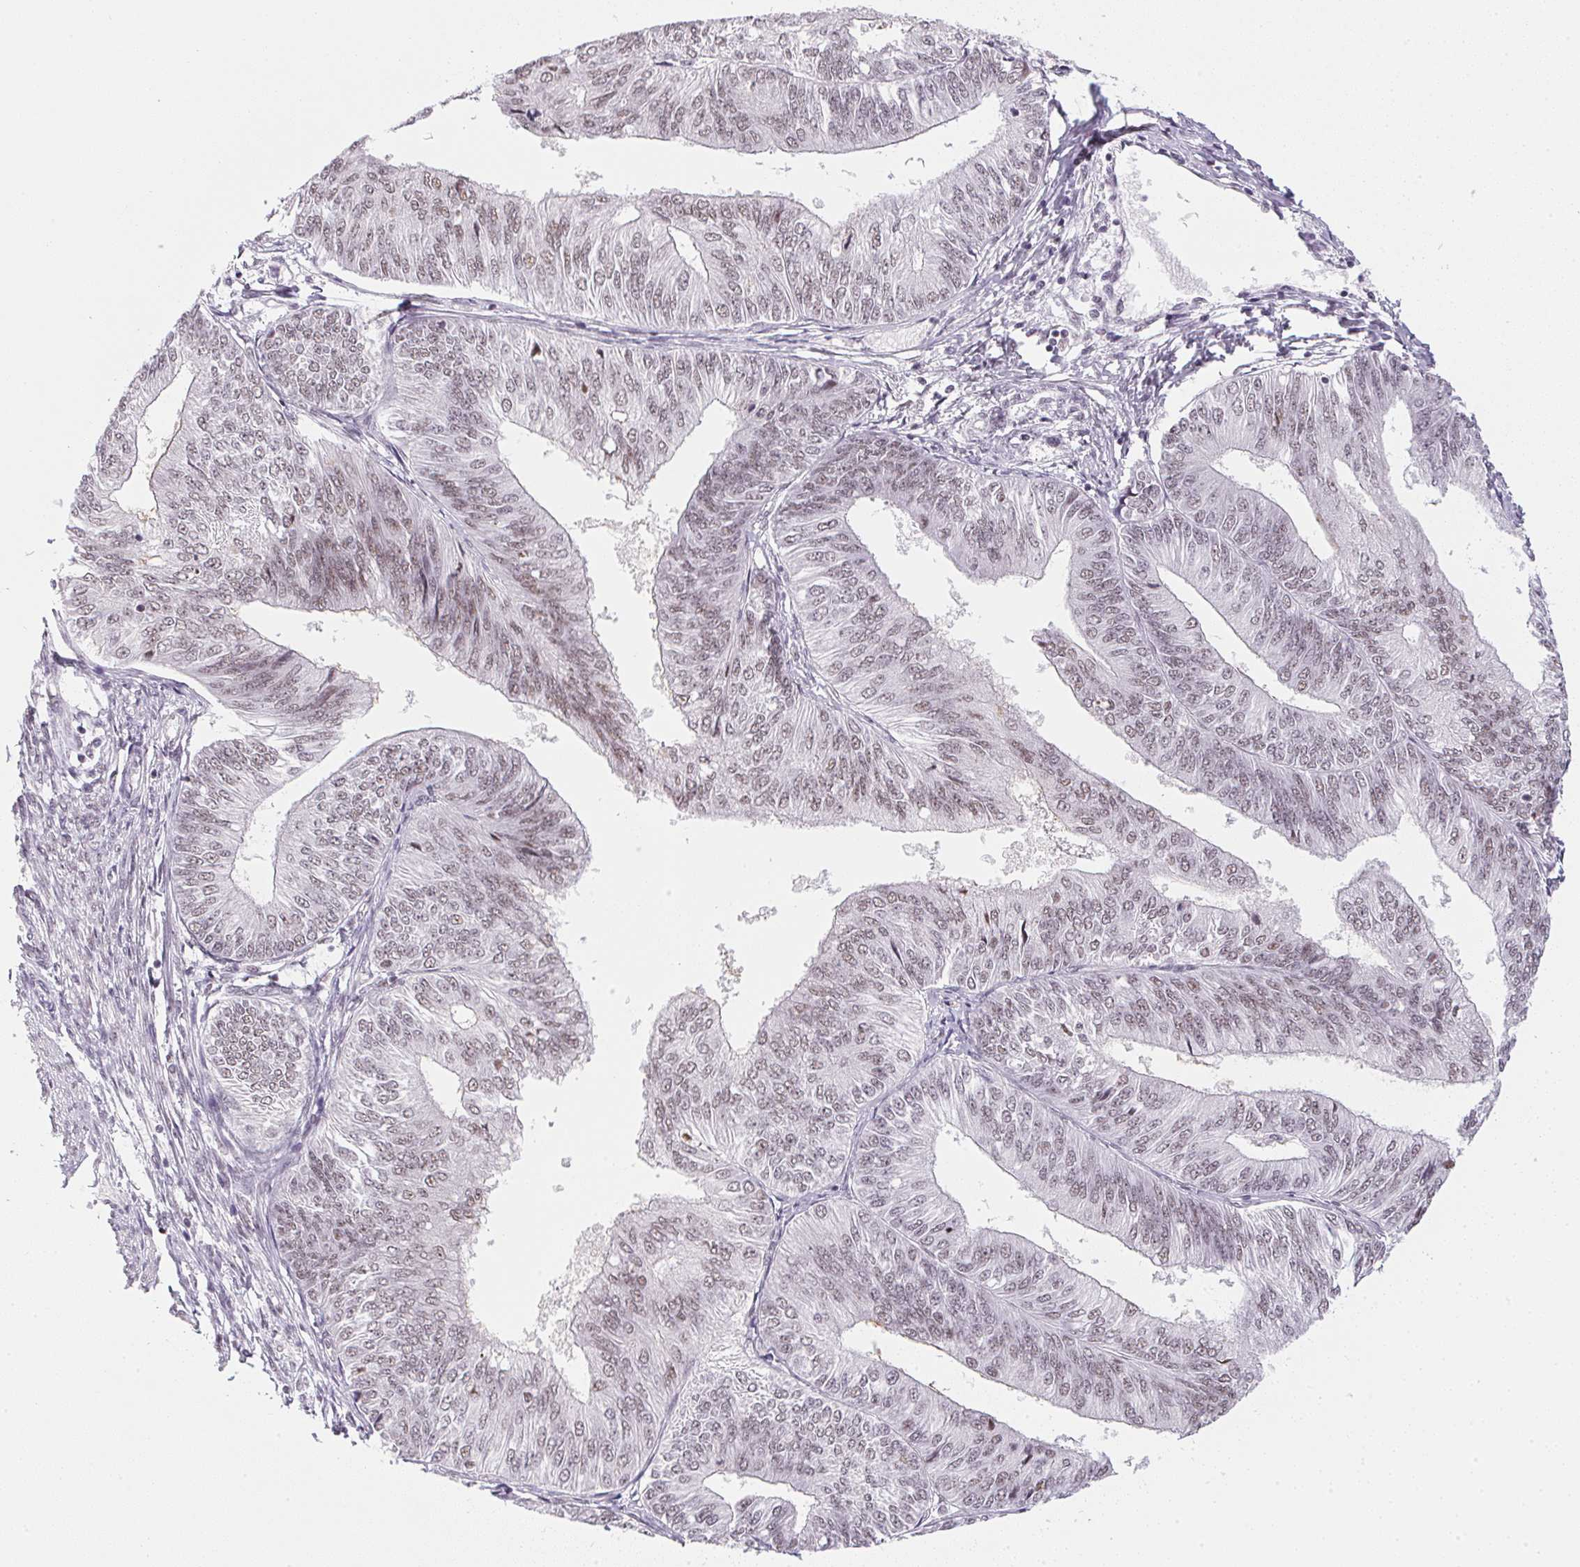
{"staining": {"intensity": "weak", "quantity": ">75%", "location": "nuclear"}, "tissue": "endometrial cancer", "cell_type": "Tumor cells", "image_type": "cancer", "snomed": [{"axis": "morphology", "description": "Adenocarcinoma, NOS"}, {"axis": "topography", "description": "Endometrium"}], "caption": "Immunohistochemistry (IHC) photomicrograph of human adenocarcinoma (endometrial) stained for a protein (brown), which displays low levels of weak nuclear expression in approximately >75% of tumor cells.", "gene": "SRSF7", "patient": {"sex": "female", "age": 58}}